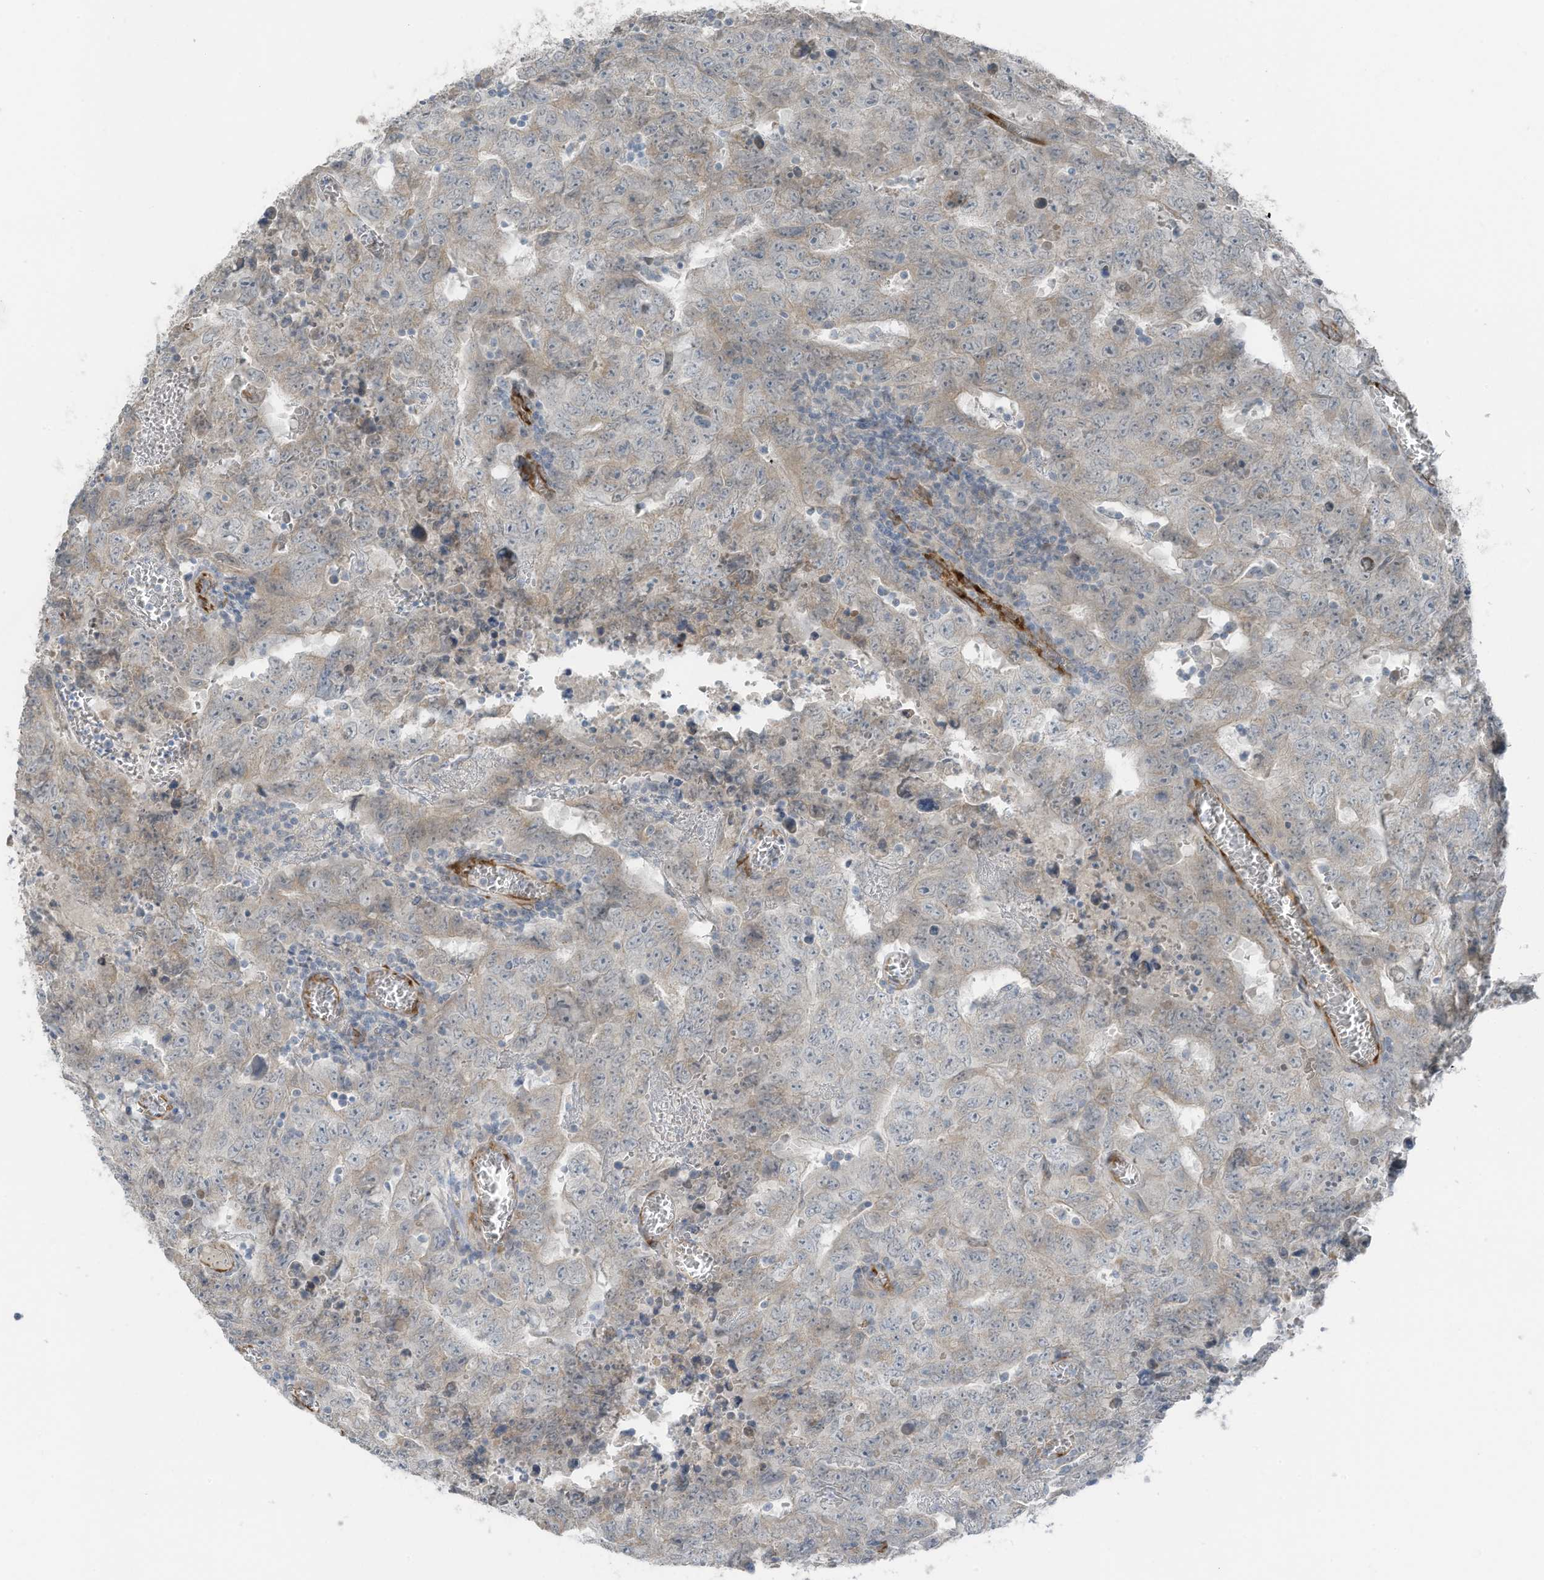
{"staining": {"intensity": "negative", "quantity": "none", "location": "none"}, "tissue": "testis cancer", "cell_type": "Tumor cells", "image_type": "cancer", "snomed": [{"axis": "morphology", "description": "Carcinoma, Embryonal, NOS"}, {"axis": "topography", "description": "Testis"}], "caption": "Tumor cells show no significant expression in testis cancer (embryonal carcinoma). The staining was performed using DAB (3,3'-diaminobenzidine) to visualize the protein expression in brown, while the nuclei were stained in blue with hematoxylin (Magnification: 20x).", "gene": "ARHGEF33", "patient": {"sex": "male", "age": 26}}